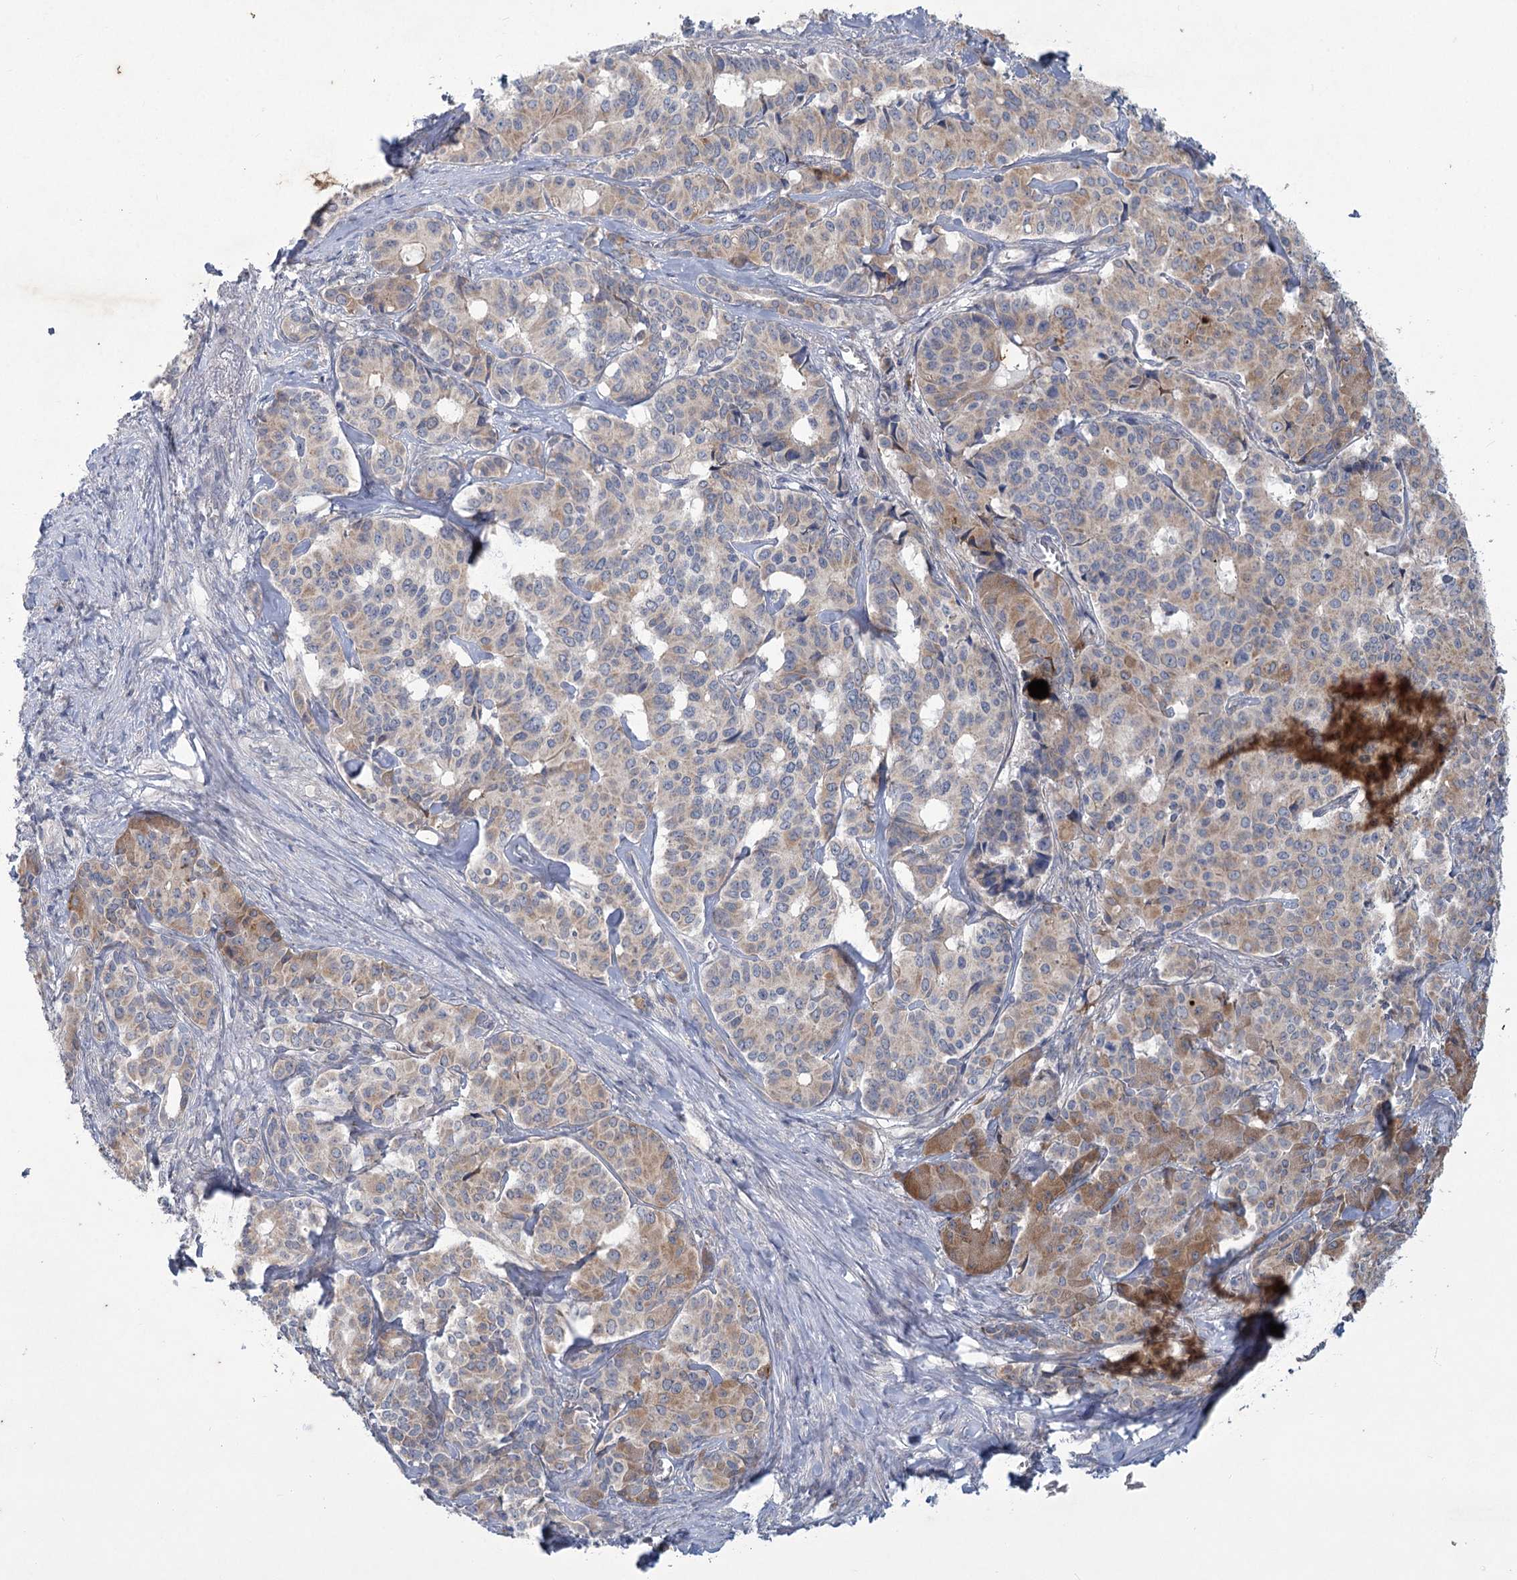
{"staining": {"intensity": "moderate", "quantity": "<25%", "location": "cytoplasmic/membranous"}, "tissue": "pancreatic cancer", "cell_type": "Tumor cells", "image_type": "cancer", "snomed": [{"axis": "morphology", "description": "Adenocarcinoma, NOS"}, {"axis": "topography", "description": "Pancreas"}], "caption": "A low amount of moderate cytoplasmic/membranous staining is seen in approximately <25% of tumor cells in pancreatic cancer (adenocarcinoma) tissue. (DAB (3,3'-diaminobenzidine) IHC, brown staining for protein, blue staining for nuclei).", "gene": "PLA2G12A", "patient": {"sex": "female", "age": 74}}